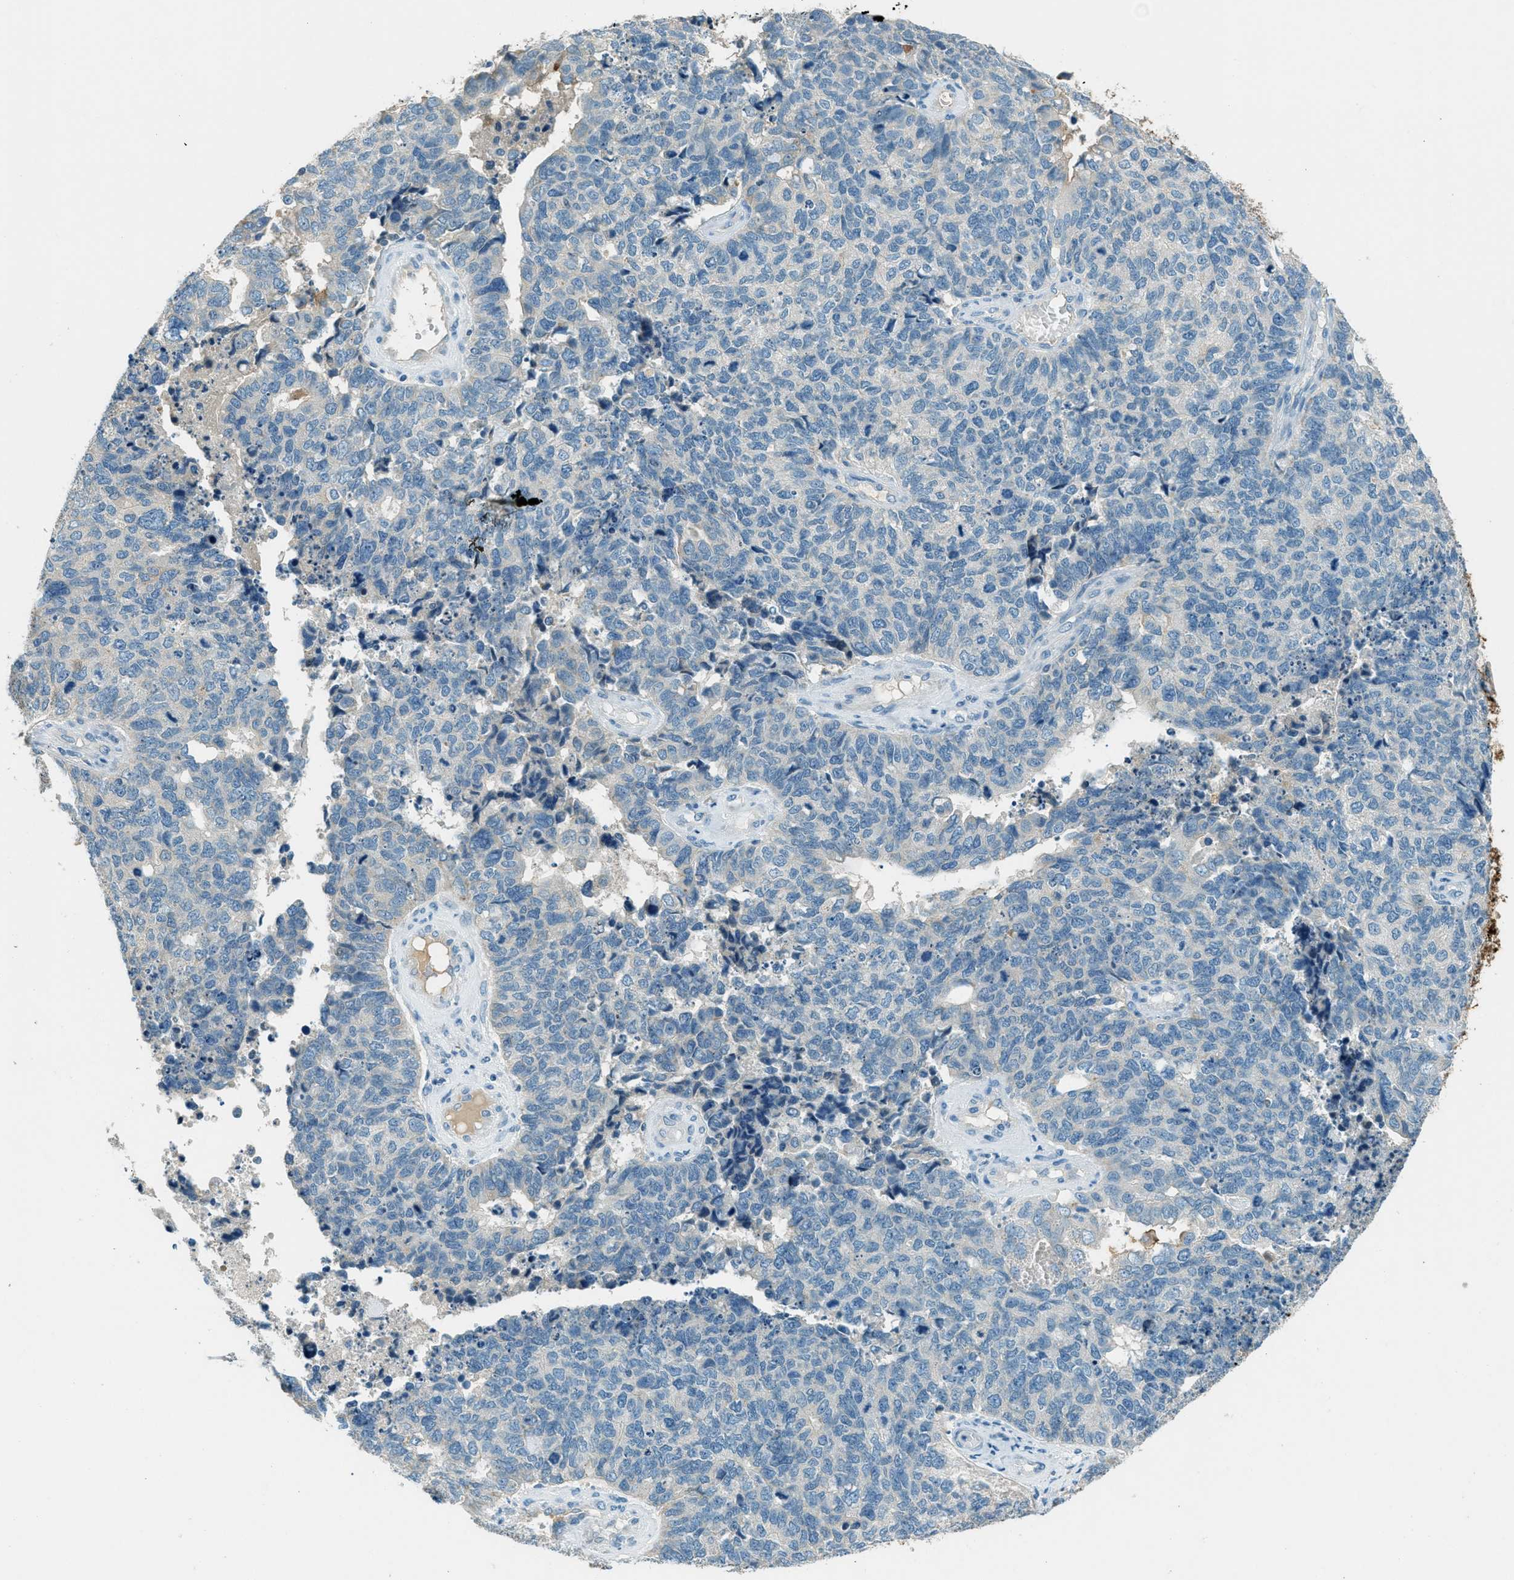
{"staining": {"intensity": "negative", "quantity": "none", "location": "none"}, "tissue": "cervical cancer", "cell_type": "Tumor cells", "image_type": "cancer", "snomed": [{"axis": "morphology", "description": "Squamous cell carcinoma, NOS"}, {"axis": "topography", "description": "Cervix"}], "caption": "There is no significant staining in tumor cells of cervical cancer (squamous cell carcinoma).", "gene": "MSLN", "patient": {"sex": "female", "age": 63}}